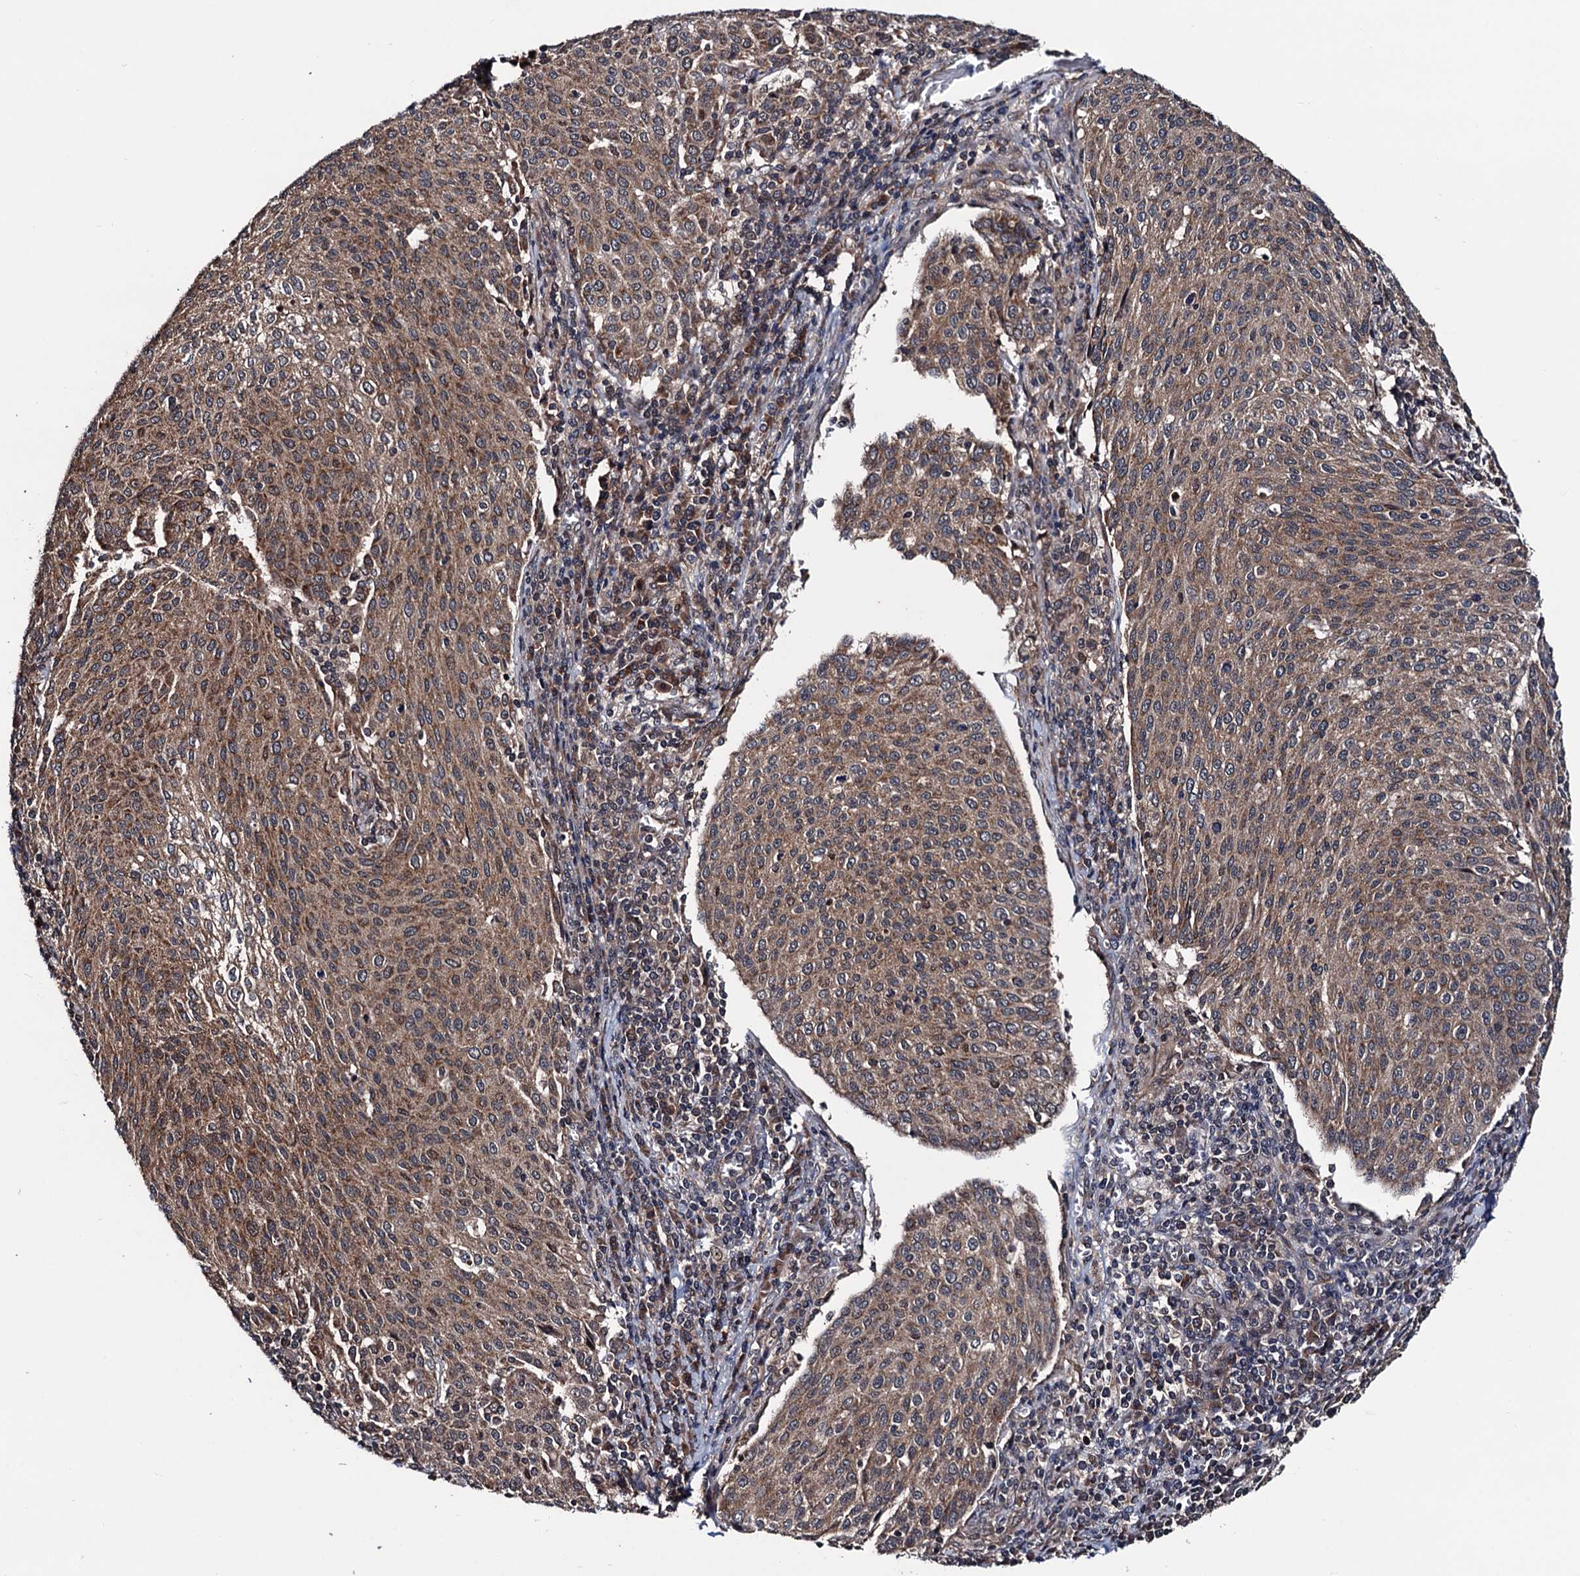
{"staining": {"intensity": "moderate", "quantity": ">75%", "location": "cytoplasmic/membranous"}, "tissue": "cervical cancer", "cell_type": "Tumor cells", "image_type": "cancer", "snomed": [{"axis": "morphology", "description": "Squamous cell carcinoma, NOS"}, {"axis": "topography", "description": "Cervix"}], "caption": "Immunohistochemical staining of human cervical squamous cell carcinoma shows medium levels of moderate cytoplasmic/membranous protein positivity in about >75% of tumor cells.", "gene": "NAA16", "patient": {"sex": "female", "age": 46}}